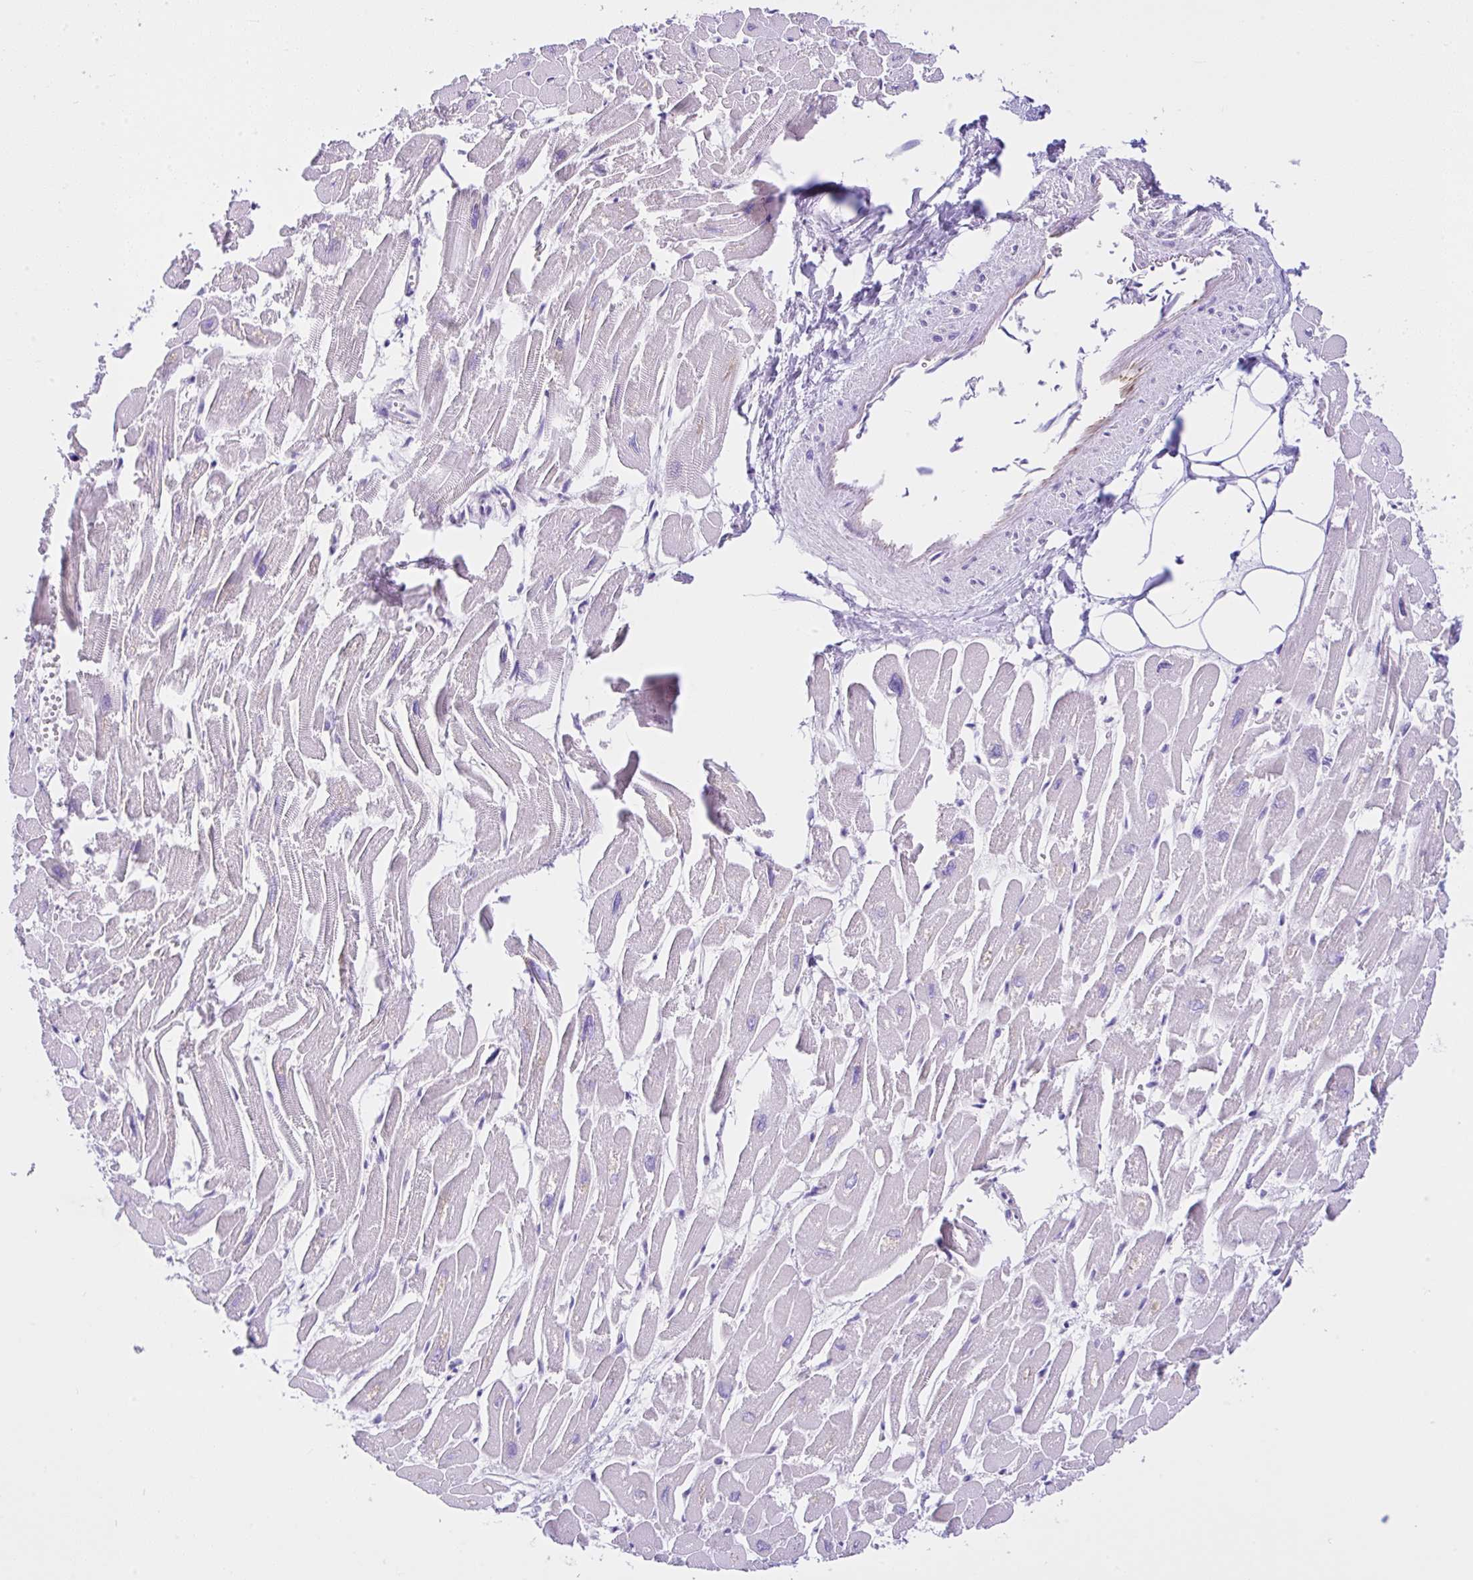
{"staining": {"intensity": "negative", "quantity": "none", "location": "none"}, "tissue": "heart muscle", "cell_type": "Cardiomyocytes", "image_type": "normal", "snomed": [{"axis": "morphology", "description": "Normal tissue, NOS"}, {"axis": "topography", "description": "Heart"}], "caption": "A high-resolution micrograph shows immunohistochemistry (IHC) staining of normal heart muscle, which reveals no significant expression in cardiomyocytes.", "gene": "SLC13A1", "patient": {"sex": "male", "age": 54}}